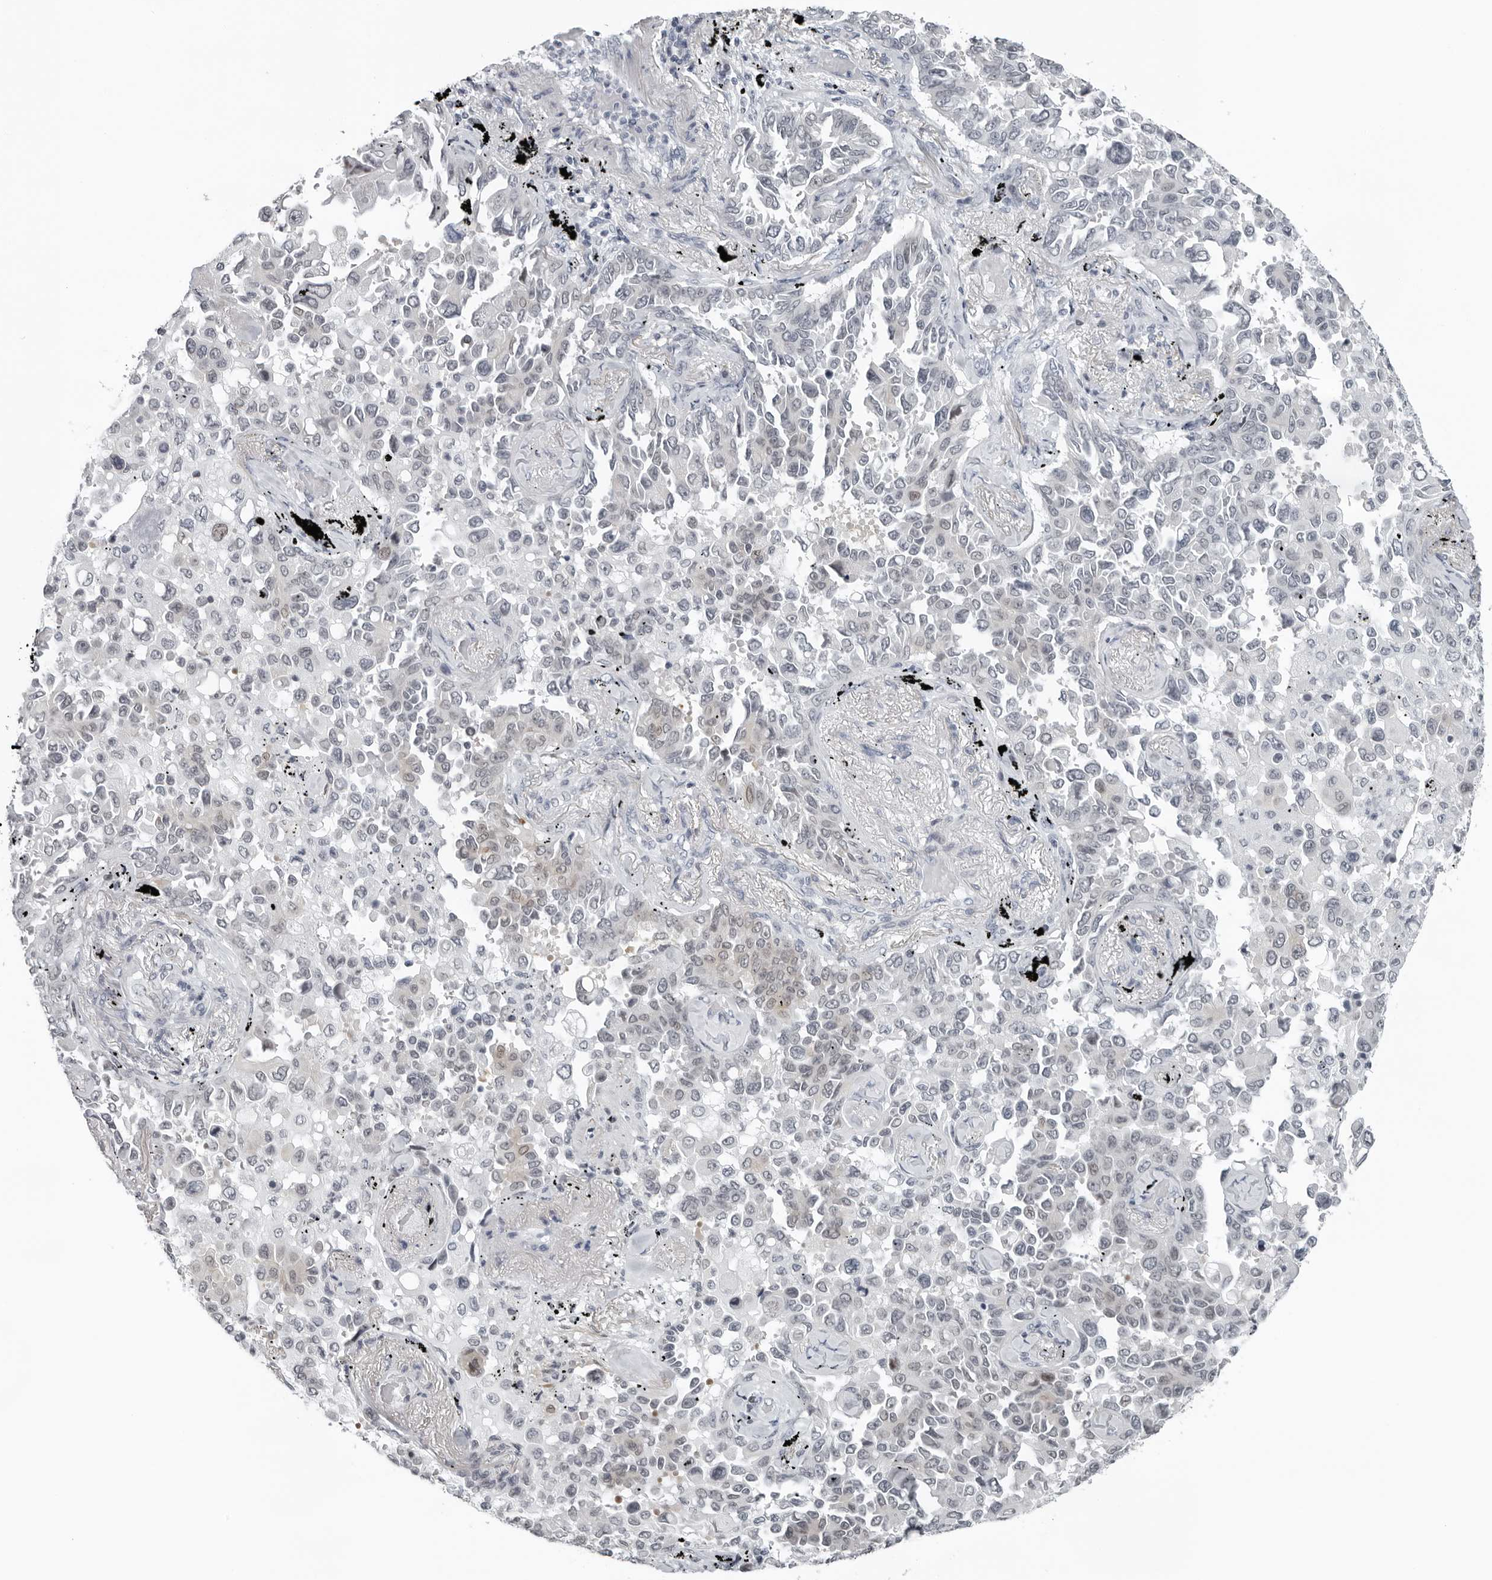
{"staining": {"intensity": "negative", "quantity": "none", "location": "none"}, "tissue": "lung cancer", "cell_type": "Tumor cells", "image_type": "cancer", "snomed": [{"axis": "morphology", "description": "Adenocarcinoma, NOS"}, {"axis": "topography", "description": "Lung"}], "caption": "Tumor cells show no significant expression in adenocarcinoma (lung).", "gene": "PPP1R42", "patient": {"sex": "female", "age": 67}}